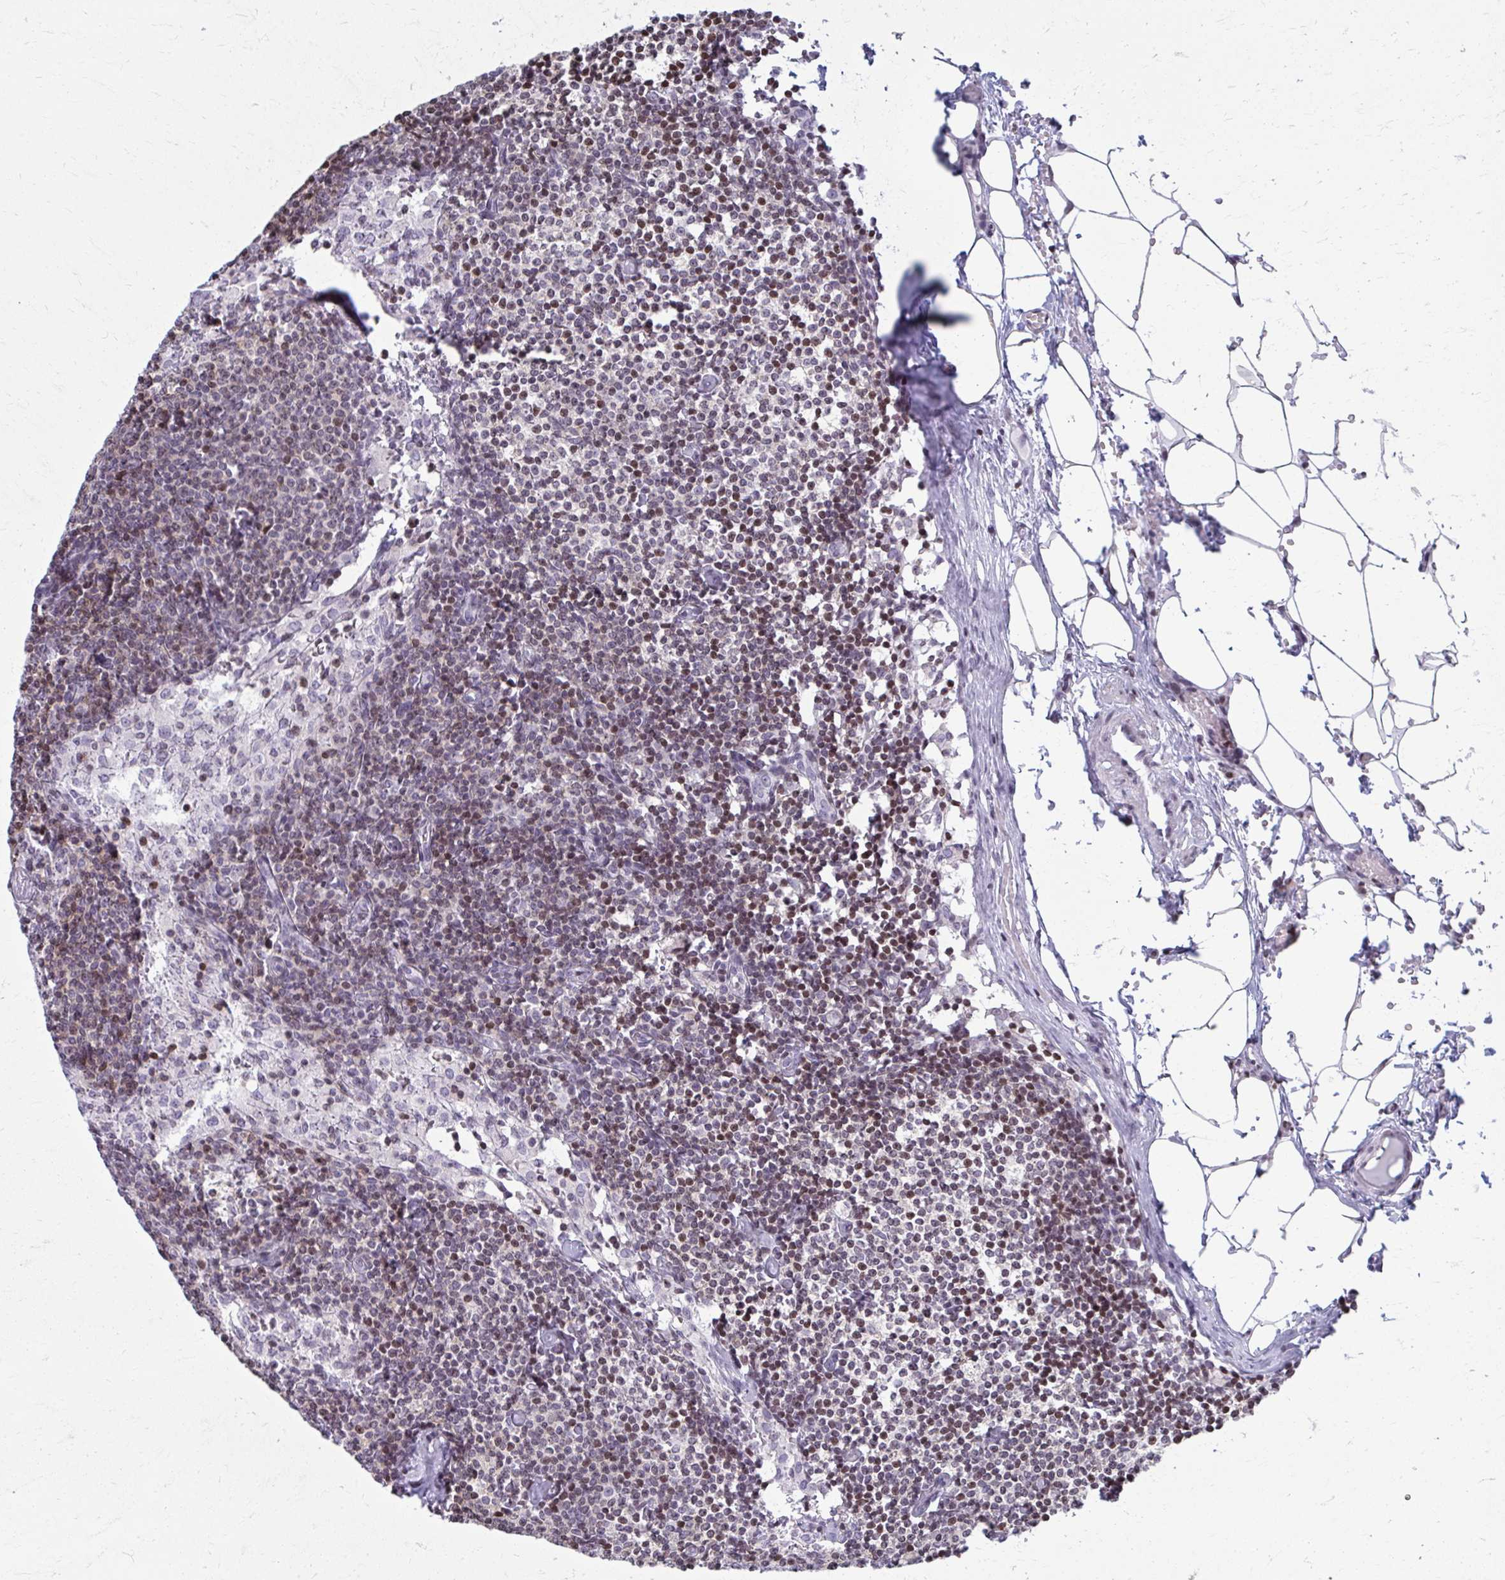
{"staining": {"intensity": "moderate", "quantity": "25%-75%", "location": "cytoplasmic/membranous"}, "tissue": "lymph node", "cell_type": "Germinal center cells", "image_type": "normal", "snomed": [{"axis": "morphology", "description": "Normal tissue, NOS"}, {"axis": "topography", "description": "Lymph node"}], "caption": "Immunohistochemical staining of normal lymph node demonstrates moderate cytoplasmic/membranous protein staining in approximately 25%-75% of germinal center cells. (DAB IHC with brightfield microscopy, high magnification).", "gene": "AP5M1", "patient": {"sex": "male", "age": 49}}